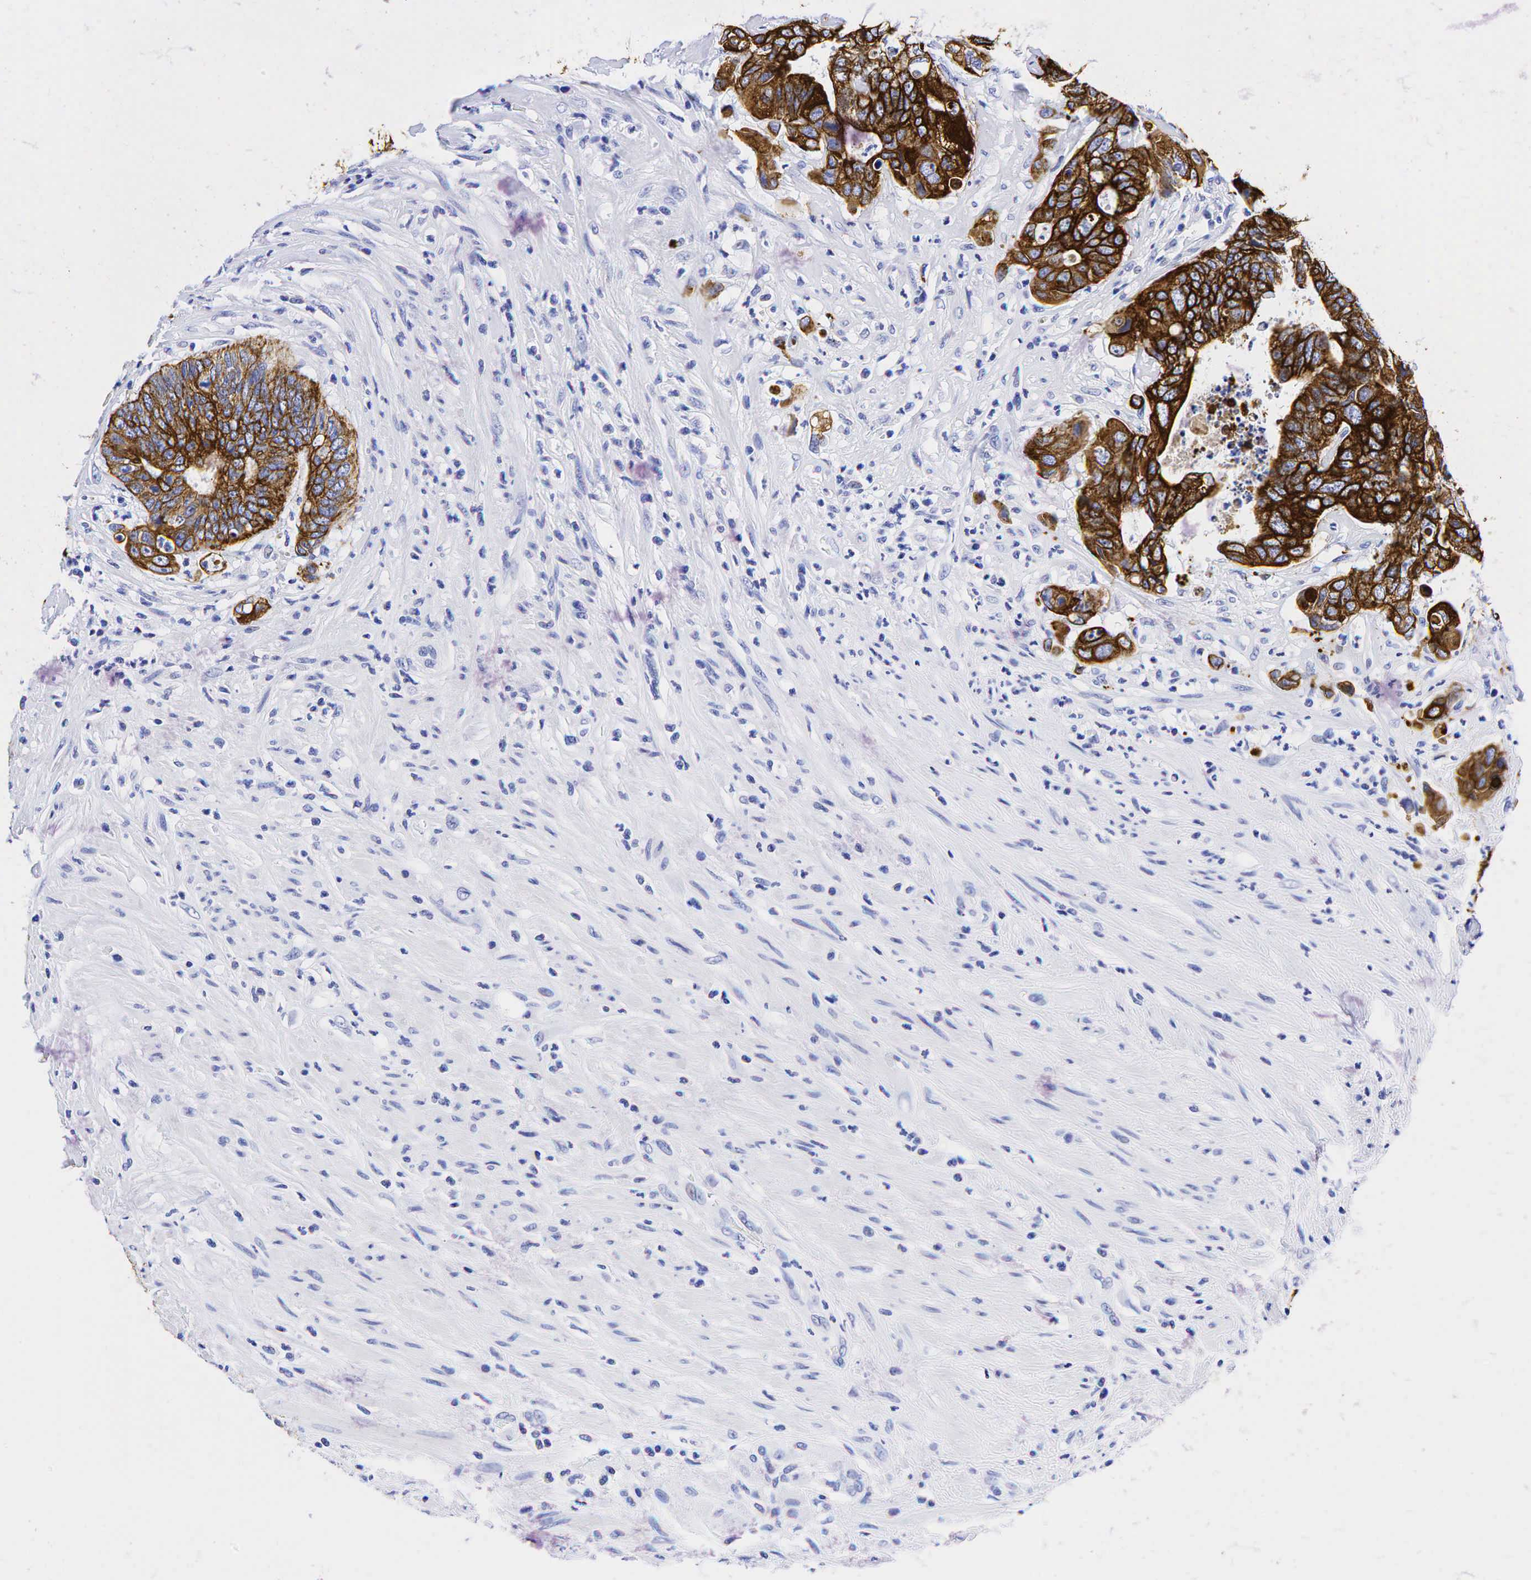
{"staining": {"intensity": "strong", "quantity": ">75%", "location": "cytoplasmic/membranous"}, "tissue": "colorectal cancer", "cell_type": "Tumor cells", "image_type": "cancer", "snomed": [{"axis": "morphology", "description": "Adenocarcinoma, NOS"}, {"axis": "topography", "description": "Rectum"}], "caption": "The histopathology image displays a brown stain indicating the presence of a protein in the cytoplasmic/membranous of tumor cells in colorectal adenocarcinoma.", "gene": "KRT19", "patient": {"sex": "female", "age": 65}}